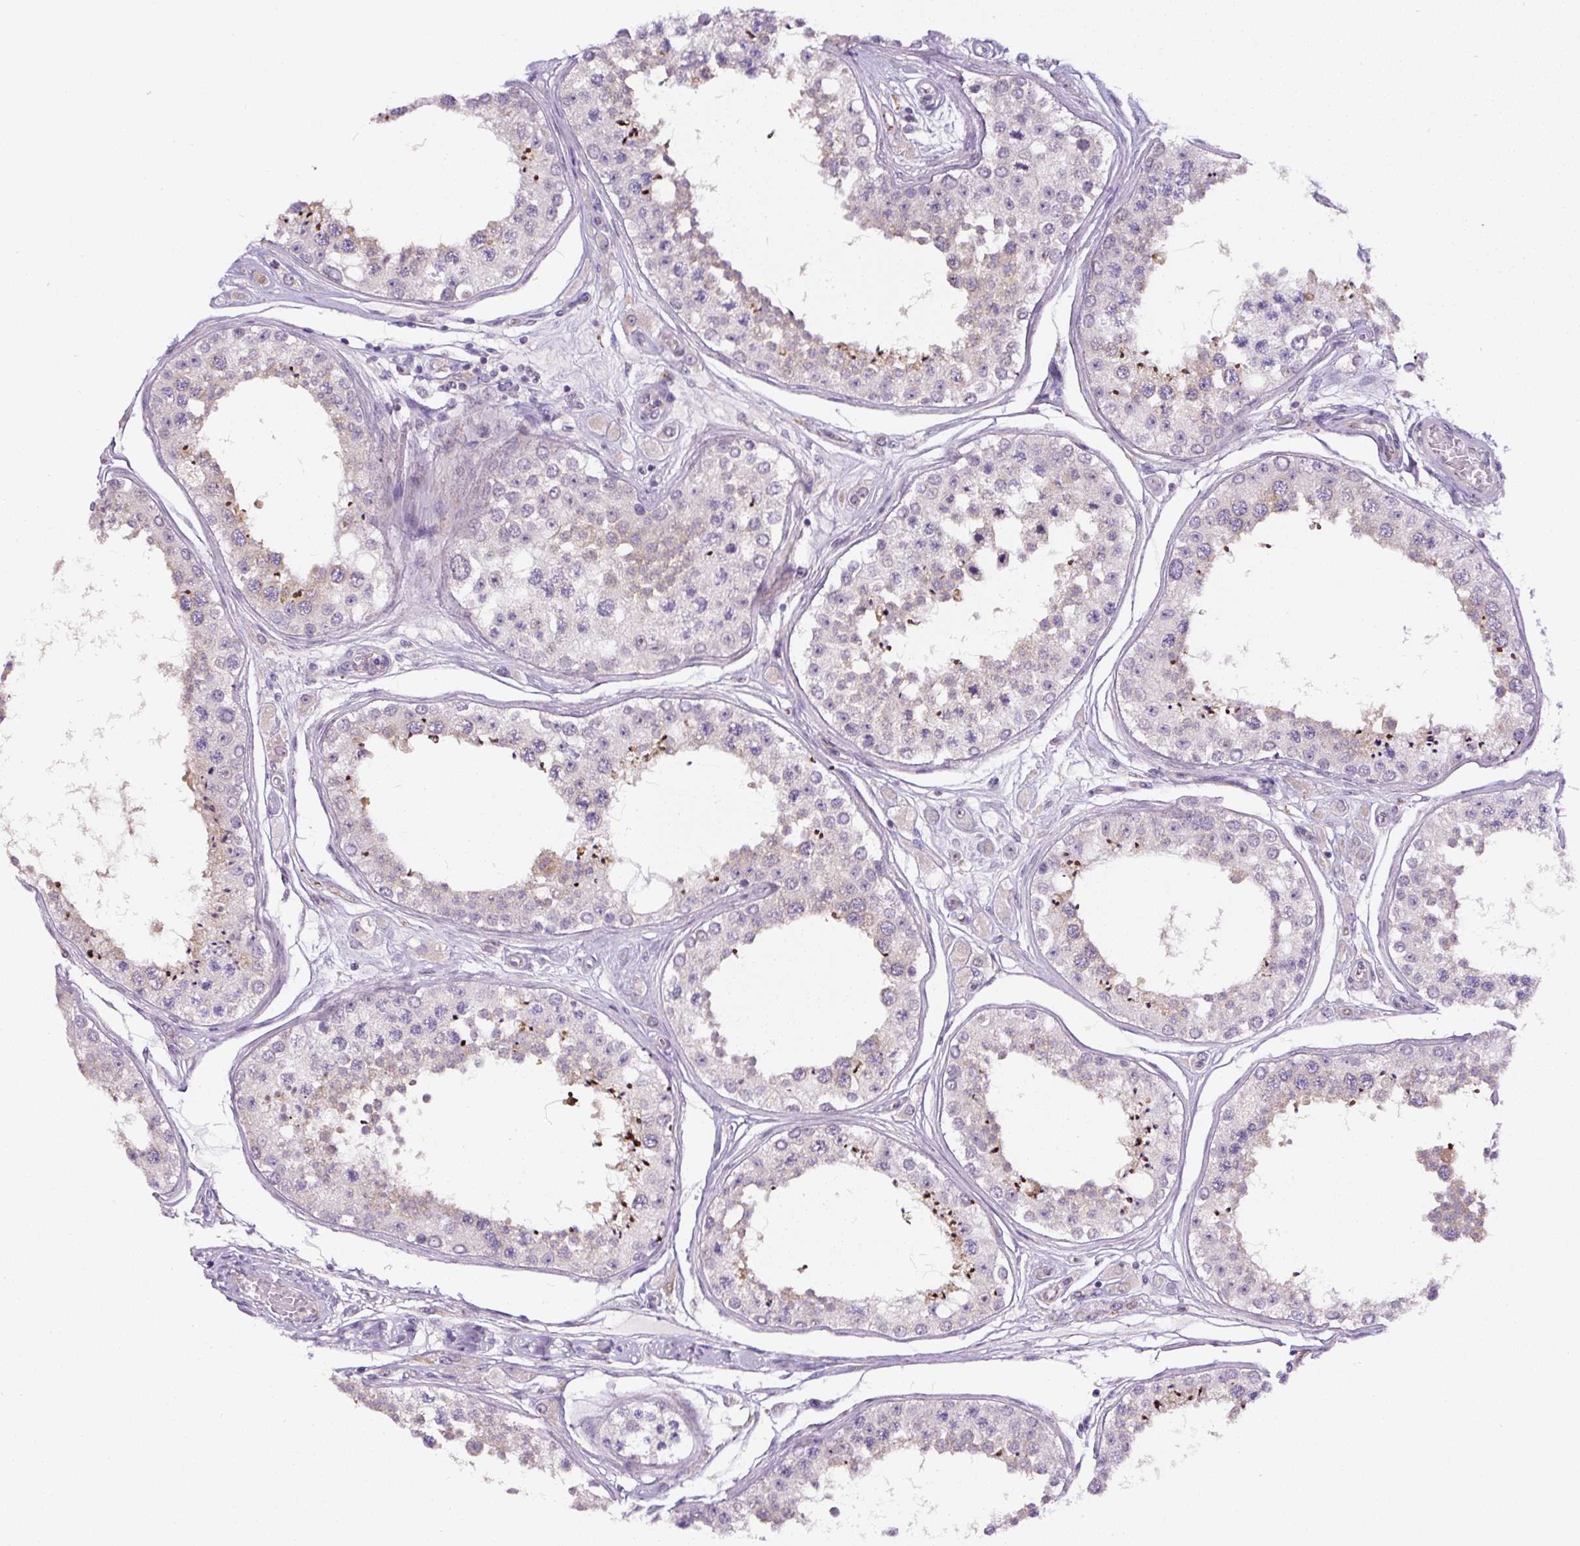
{"staining": {"intensity": "moderate", "quantity": "<25%", "location": "cytoplasmic/membranous"}, "tissue": "testis", "cell_type": "Cells in seminiferous ducts", "image_type": "normal", "snomed": [{"axis": "morphology", "description": "Normal tissue, NOS"}, {"axis": "topography", "description": "Testis"}], "caption": "This histopathology image reveals immunohistochemistry staining of normal human testis, with low moderate cytoplasmic/membranous positivity in approximately <25% of cells in seminiferous ducts.", "gene": "HPS4", "patient": {"sex": "male", "age": 25}}